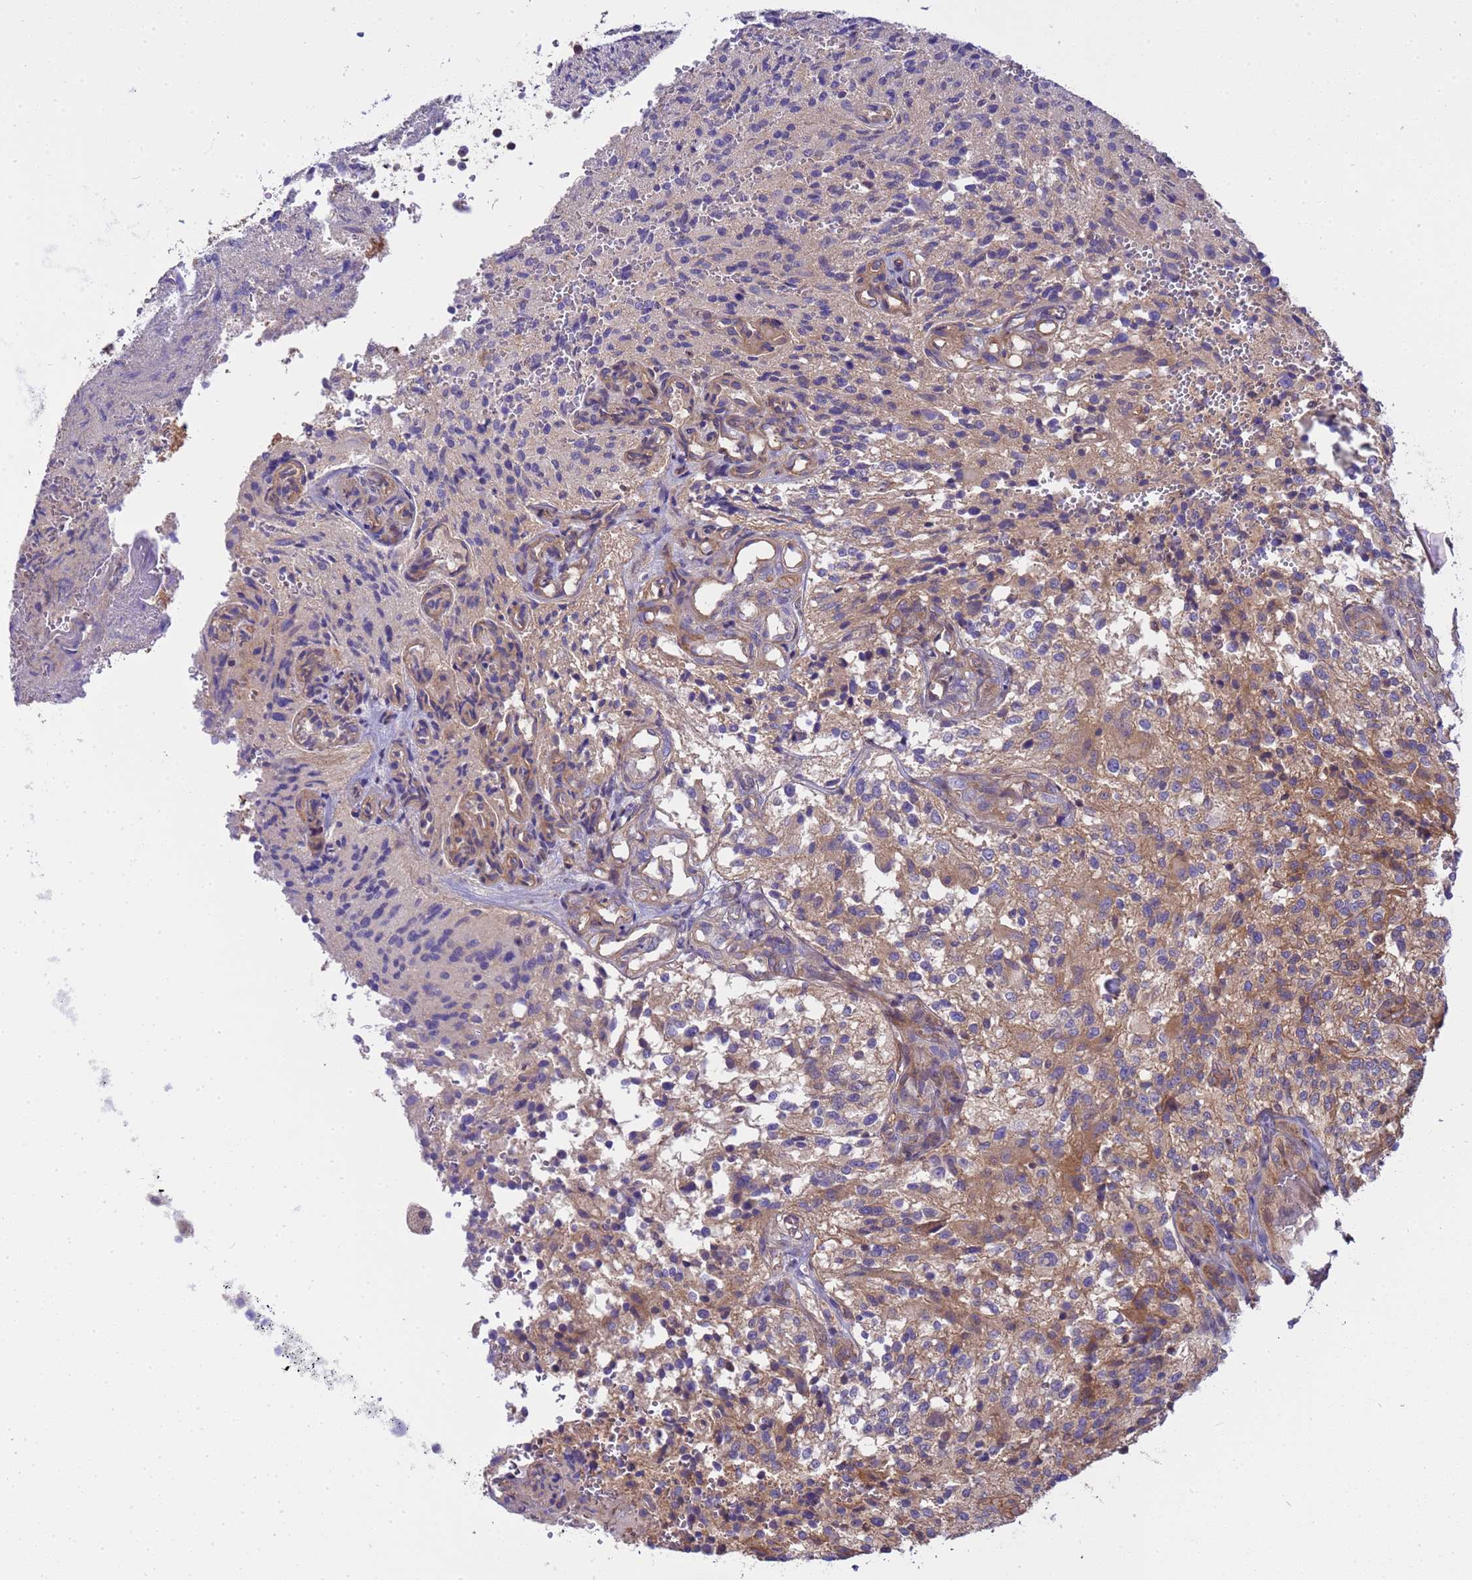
{"staining": {"intensity": "moderate", "quantity": "<25%", "location": "cytoplasmic/membranous"}, "tissue": "glioma", "cell_type": "Tumor cells", "image_type": "cancer", "snomed": [{"axis": "morphology", "description": "Normal tissue, NOS"}, {"axis": "morphology", "description": "Glioma, malignant, High grade"}, {"axis": "topography", "description": "Cerebral cortex"}], "caption": "A brown stain shows moderate cytoplasmic/membranous positivity of a protein in malignant glioma (high-grade) tumor cells. Nuclei are stained in blue.", "gene": "SMCO3", "patient": {"sex": "male", "age": 56}}